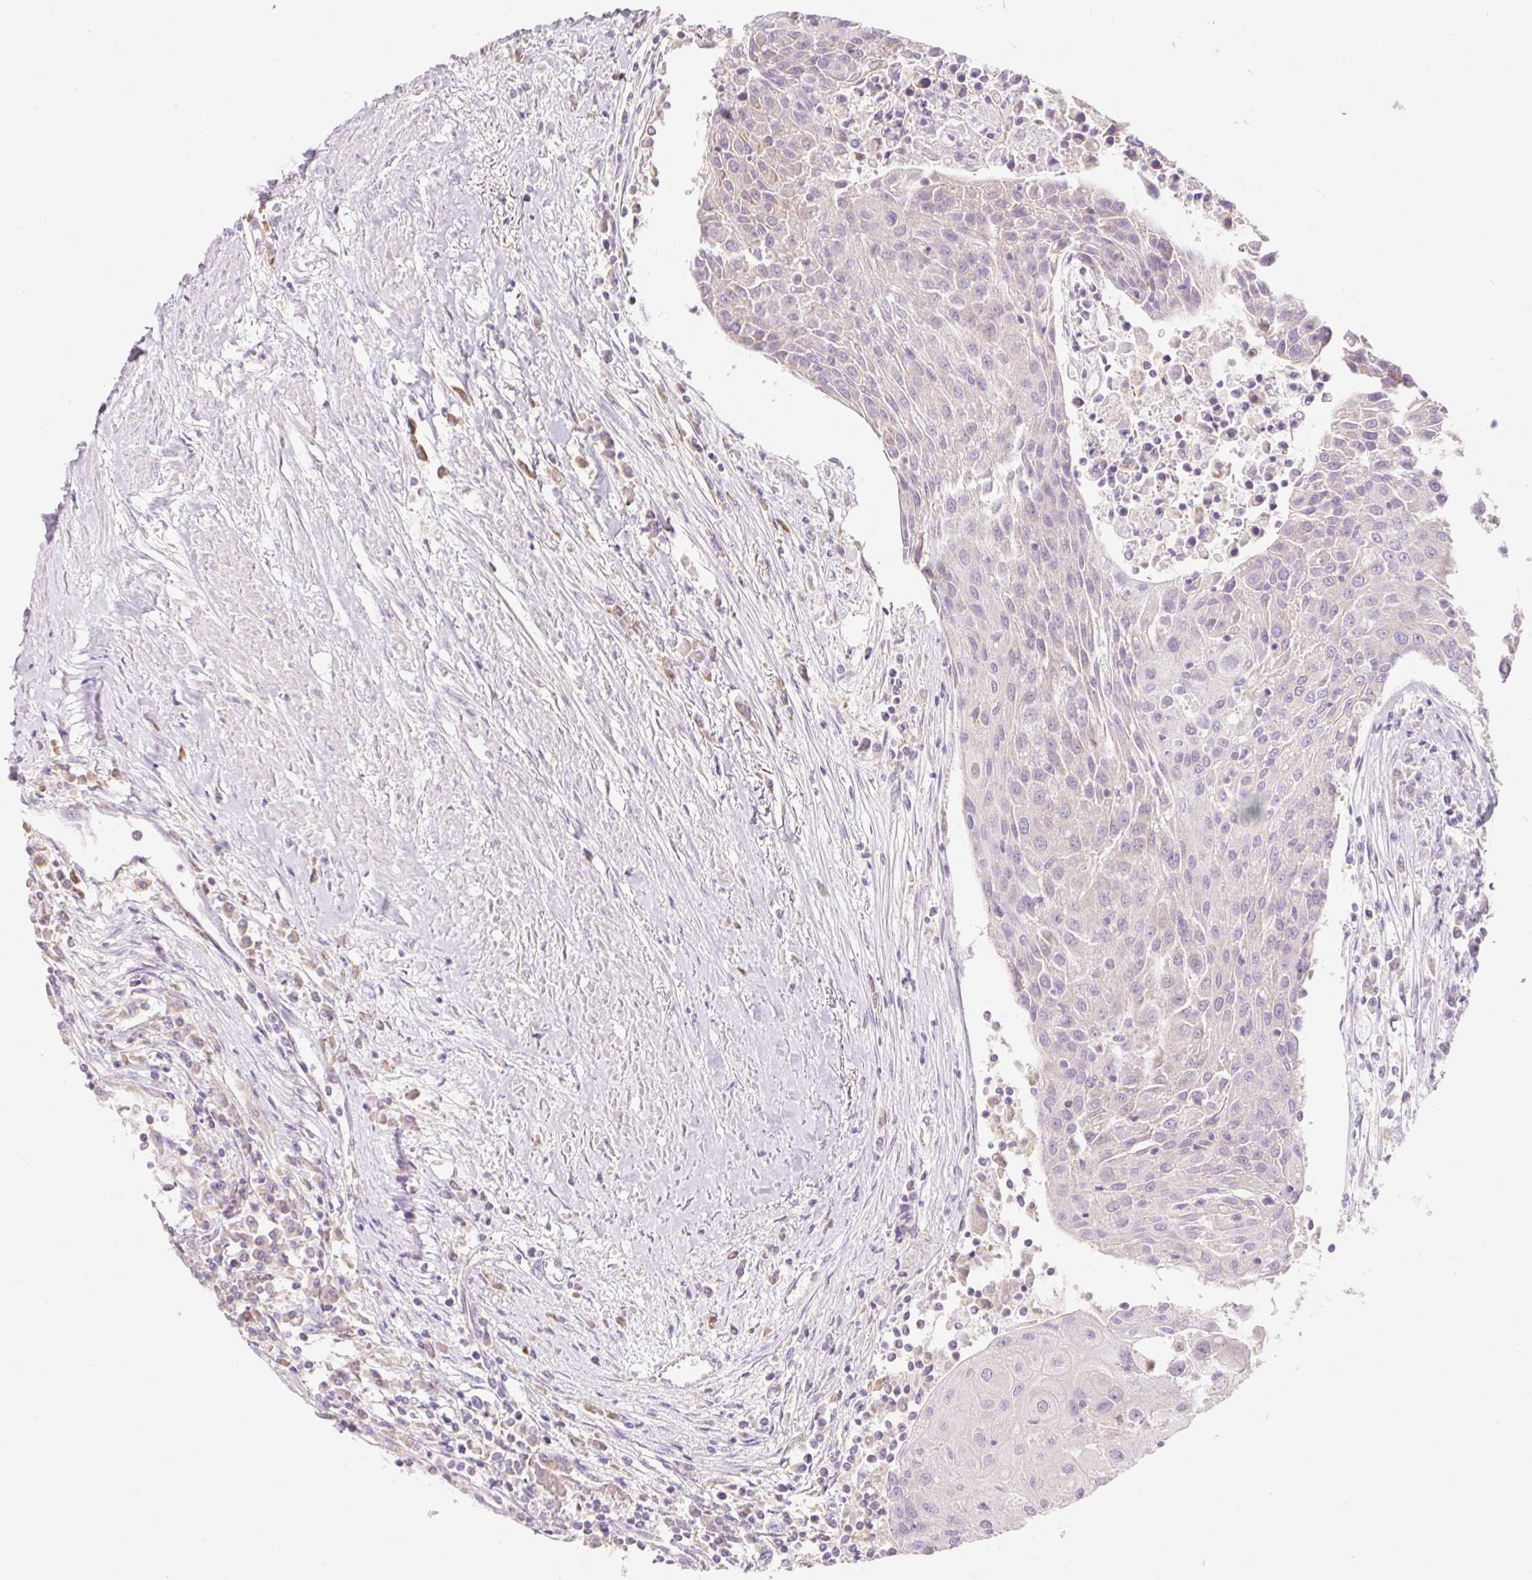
{"staining": {"intensity": "negative", "quantity": "none", "location": "none"}, "tissue": "urothelial cancer", "cell_type": "Tumor cells", "image_type": "cancer", "snomed": [{"axis": "morphology", "description": "Urothelial carcinoma, High grade"}, {"axis": "topography", "description": "Urinary bladder"}], "caption": "Tumor cells show no significant protein positivity in high-grade urothelial carcinoma. (DAB immunohistochemistry with hematoxylin counter stain).", "gene": "DHX35", "patient": {"sex": "female", "age": 85}}